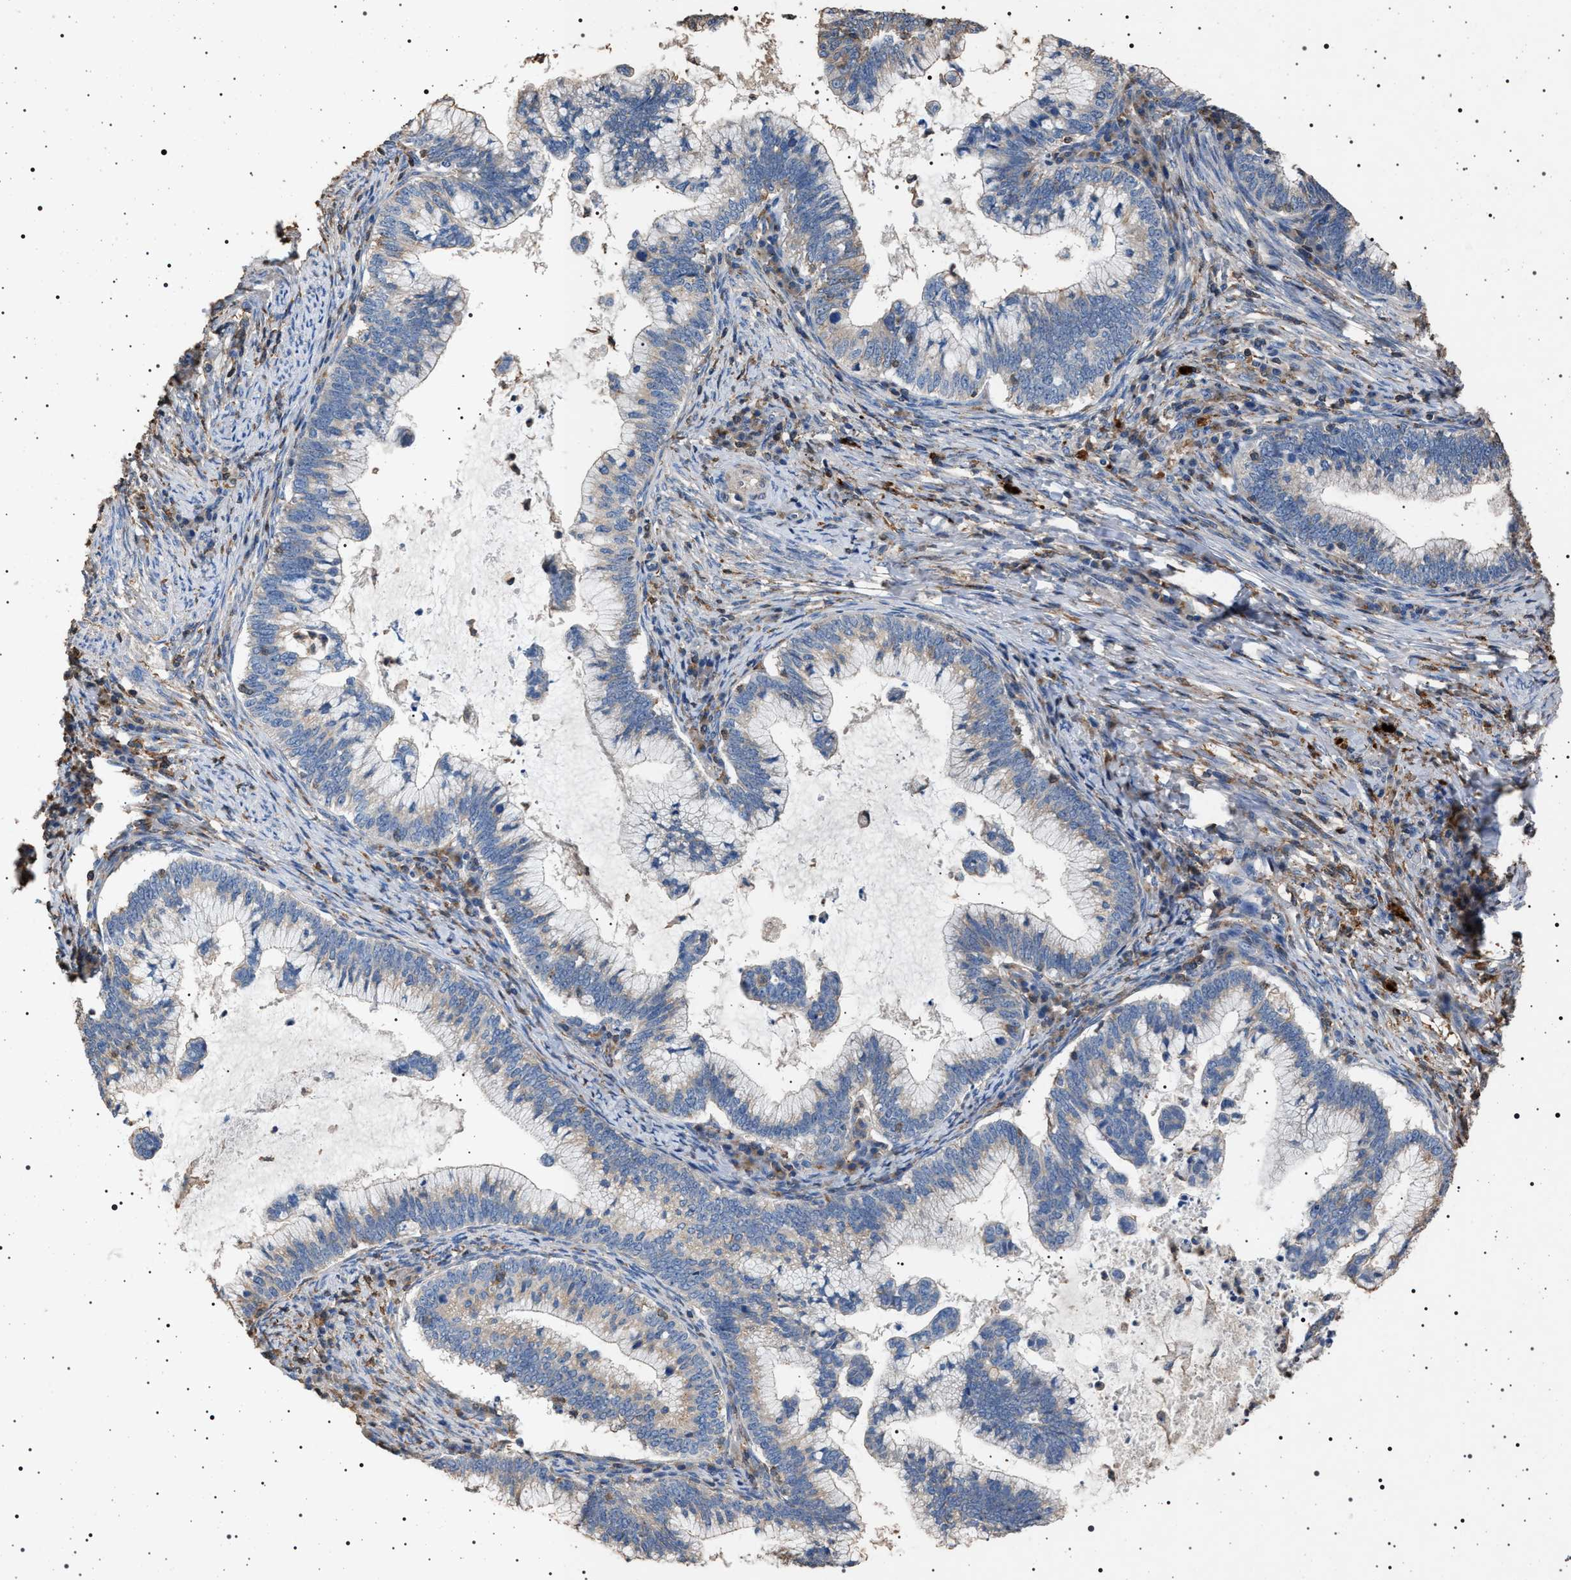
{"staining": {"intensity": "negative", "quantity": "none", "location": "none"}, "tissue": "cervical cancer", "cell_type": "Tumor cells", "image_type": "cancer", "snomed": [{"axis": "morphology", "description": "Adenocarcinoma, NOS"}, {"axis": "topography", "description": "Cervix"}], "caption": "Tumor cells show no significant protein expression in adenocarcinoma (cervical). (DAB (3,3'-diaminobenzidine) IHC visualized using brightfield microscopy, high magnification).", "gene": "SMAP2", "patient": {"sex": "female", "age": 36}}